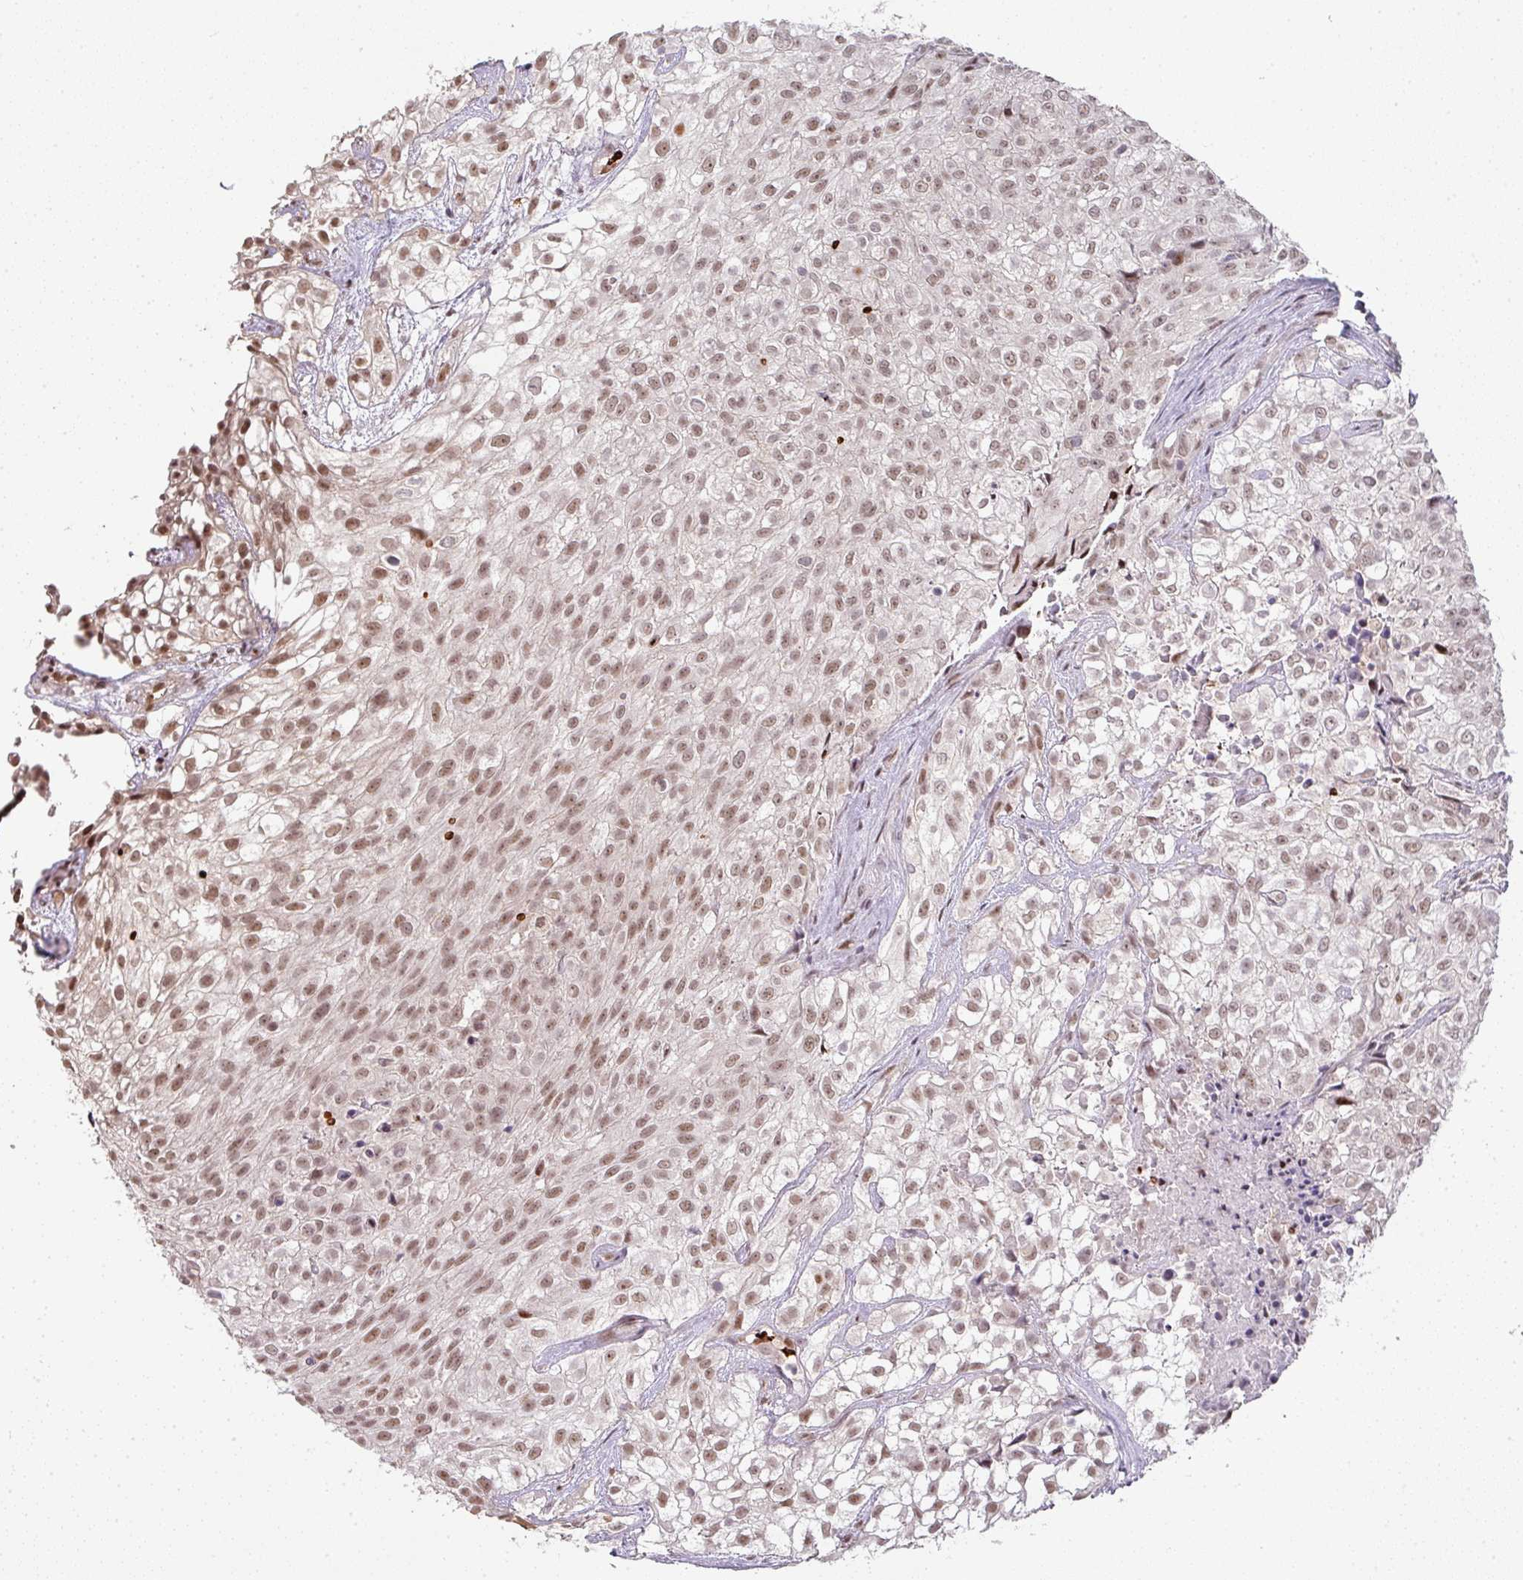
{"staining": {"intensity": "moderate", "quantity": ">75%", "location": "nuclear"}, "tissue": "urothelial cancer", "cell_type": "Tumor cells", "image_type": "cancer", "snomed": [{"axis": "morphology", "description": "Urothelial carcinoma, High grade"}, {"axis": "topography", "description": "Urinary bladder"}], "caption": "Brown immunohistochemical staining in human urothelial cancer reveals moderate nuclear positivity in approximately >75% of tumor cells.", "gene": "NEIL1", "patient": {"sex": "male", "age": 56}}